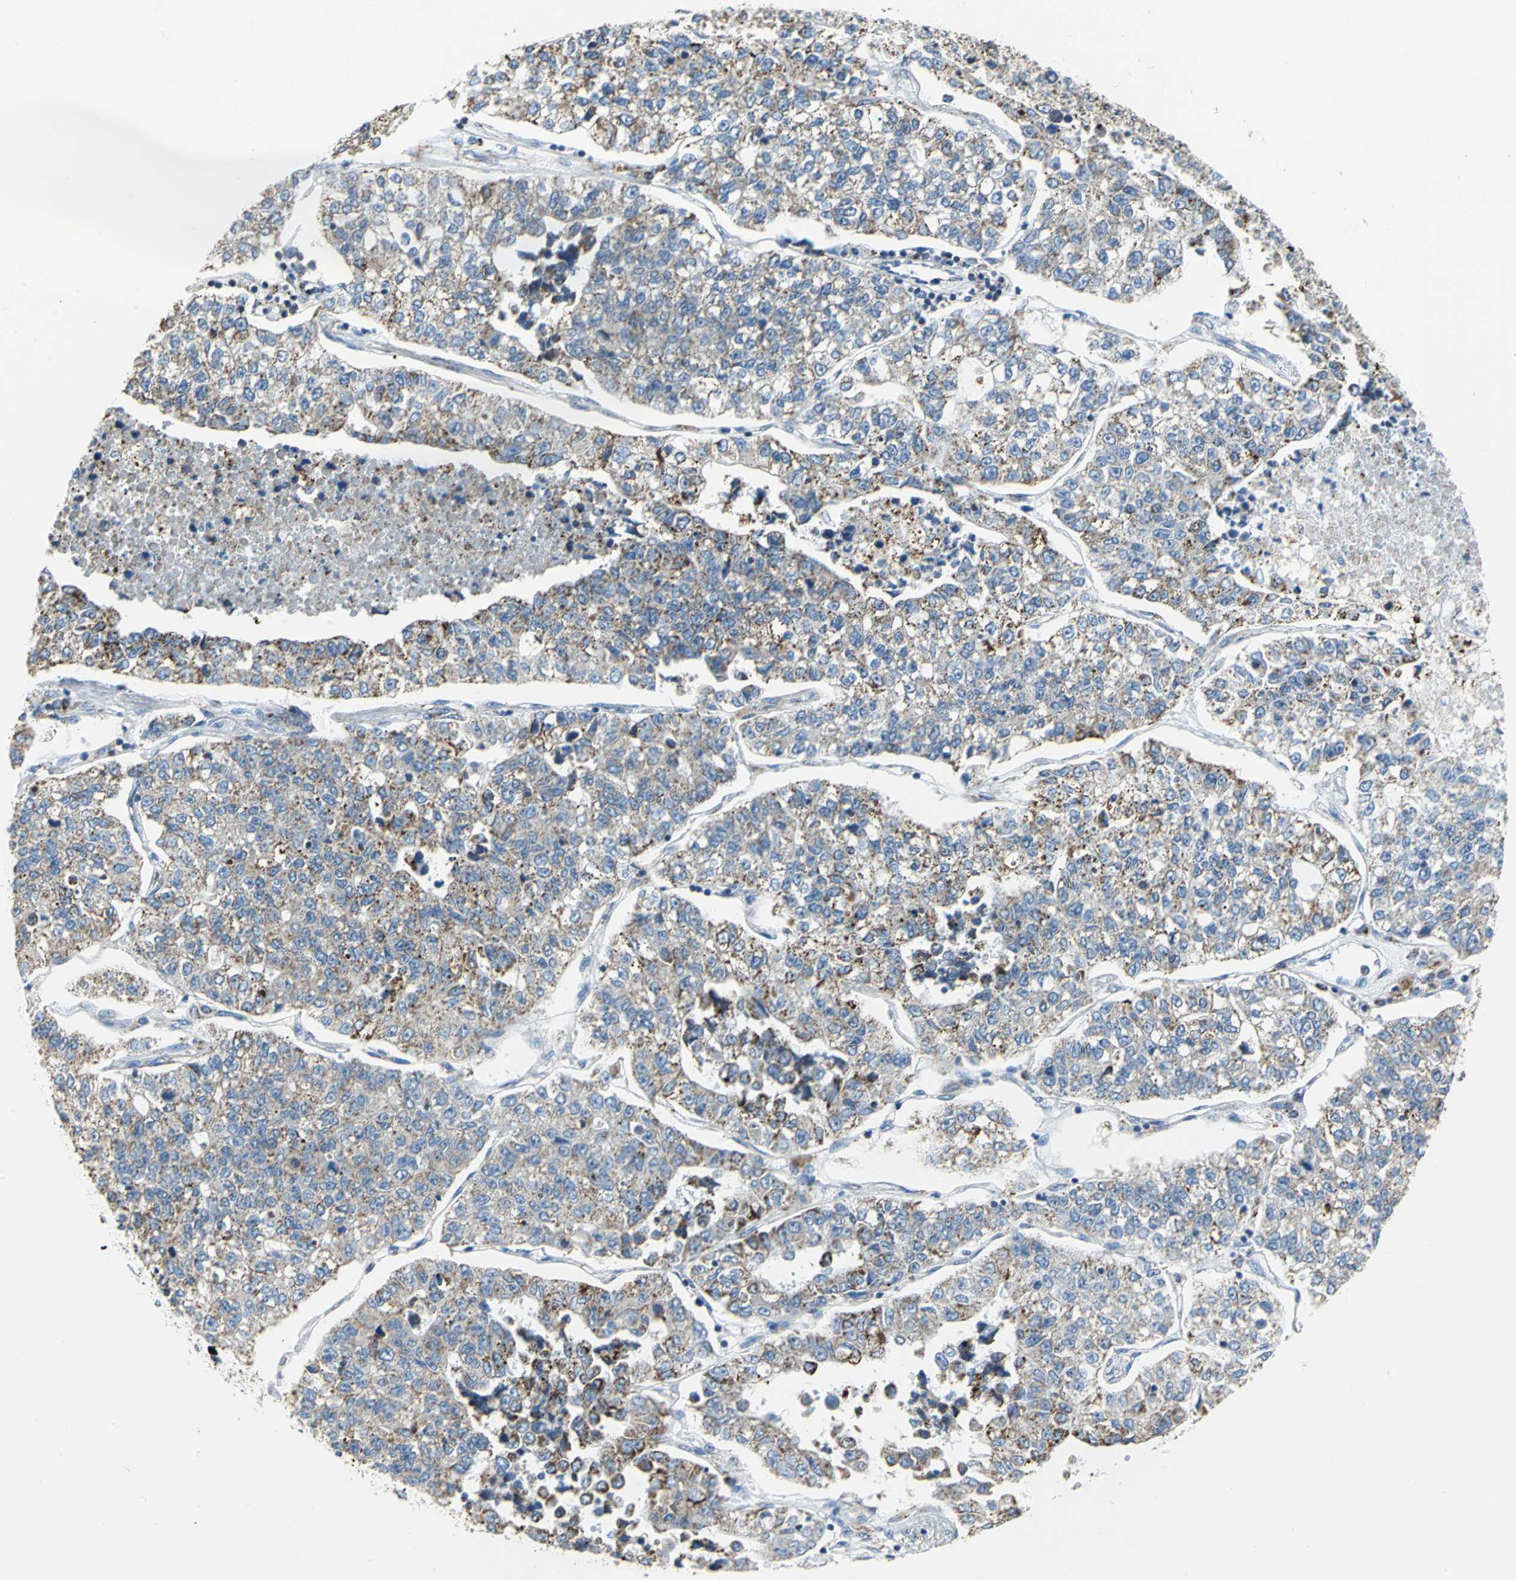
{"staining": {"intensity": "weak", "quantity": "25%-75%", "location": "cytoplasmic/membranous"}, "tissue": "lung cancer", "cell_type": "Tumor cells", "image_type": "cancer", "snomed": [{"axis": "morphology", "description": "Adenocarcinoma, NOS"}, {"axis": "topography", "description": "Lung"}], "caption": "Protein analysis of lung cancer (adenocarcinoma) tissue reveals weak cytoplasmic/membranous positivity in about 25%-75% of tumor cells.", "gene": "NTRK1", "patient": {"sex": "male", "age": 49}}